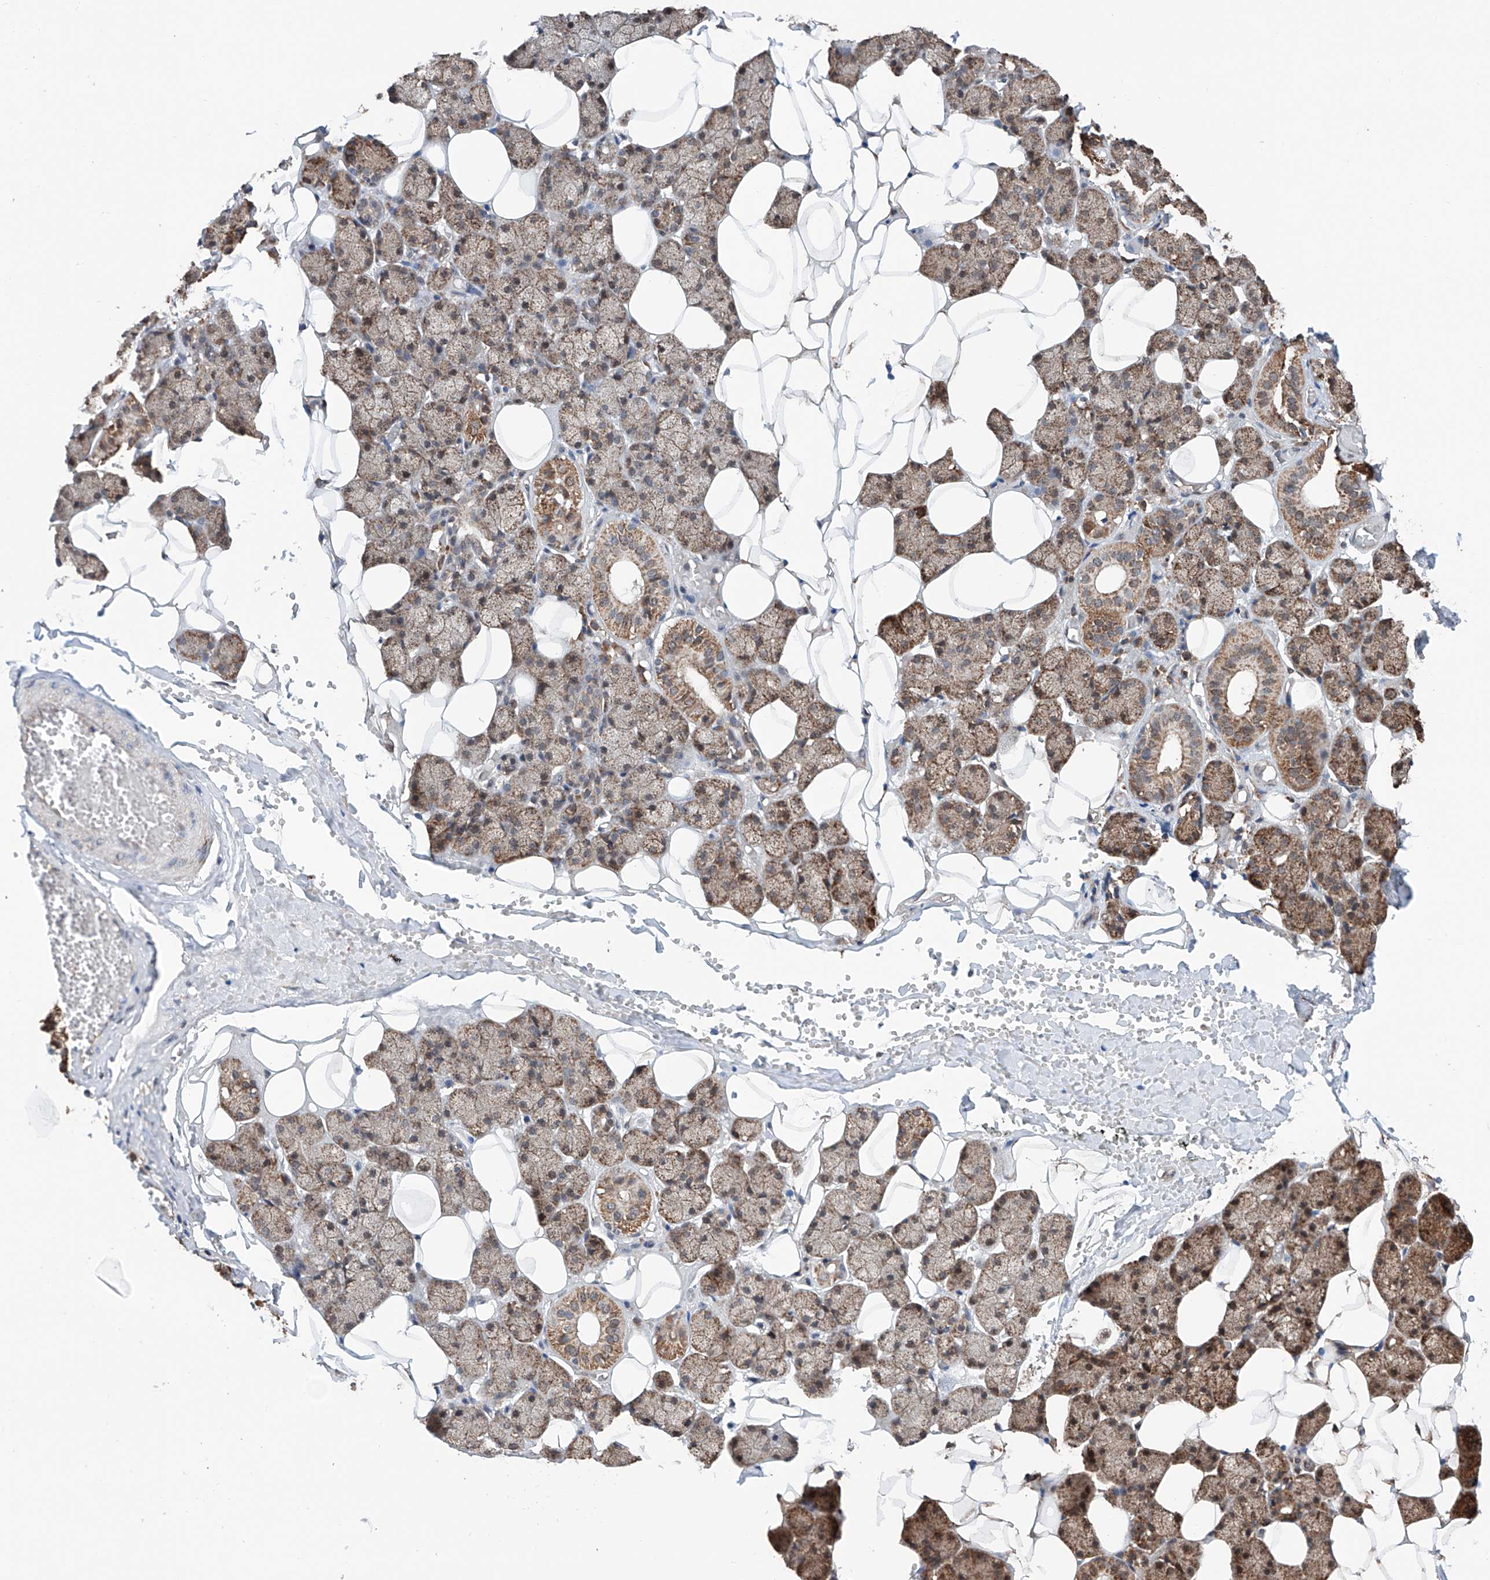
{"staining": {"intensity": "moderate", "quantity": ">75%", "location": "cytoplasmic/membranous"}, "tissue": "salivary gland", "cell_type": "Glandular cells", "image_type": "normal", "snomed": [{"axis": "morphology", "description": "Normal tissue, NOS"}, {"axis": "topography", "description": "Salivary gland"}], "caption": "Immunohistochemistry (DAB) staining of unremarkable human salivary gland shows moderate cytoplasmic/membranous protein staining in approximately >75% of glandular cells.", "gene": "ZNF445", "patient": {"sex": "female", "age": 33}}